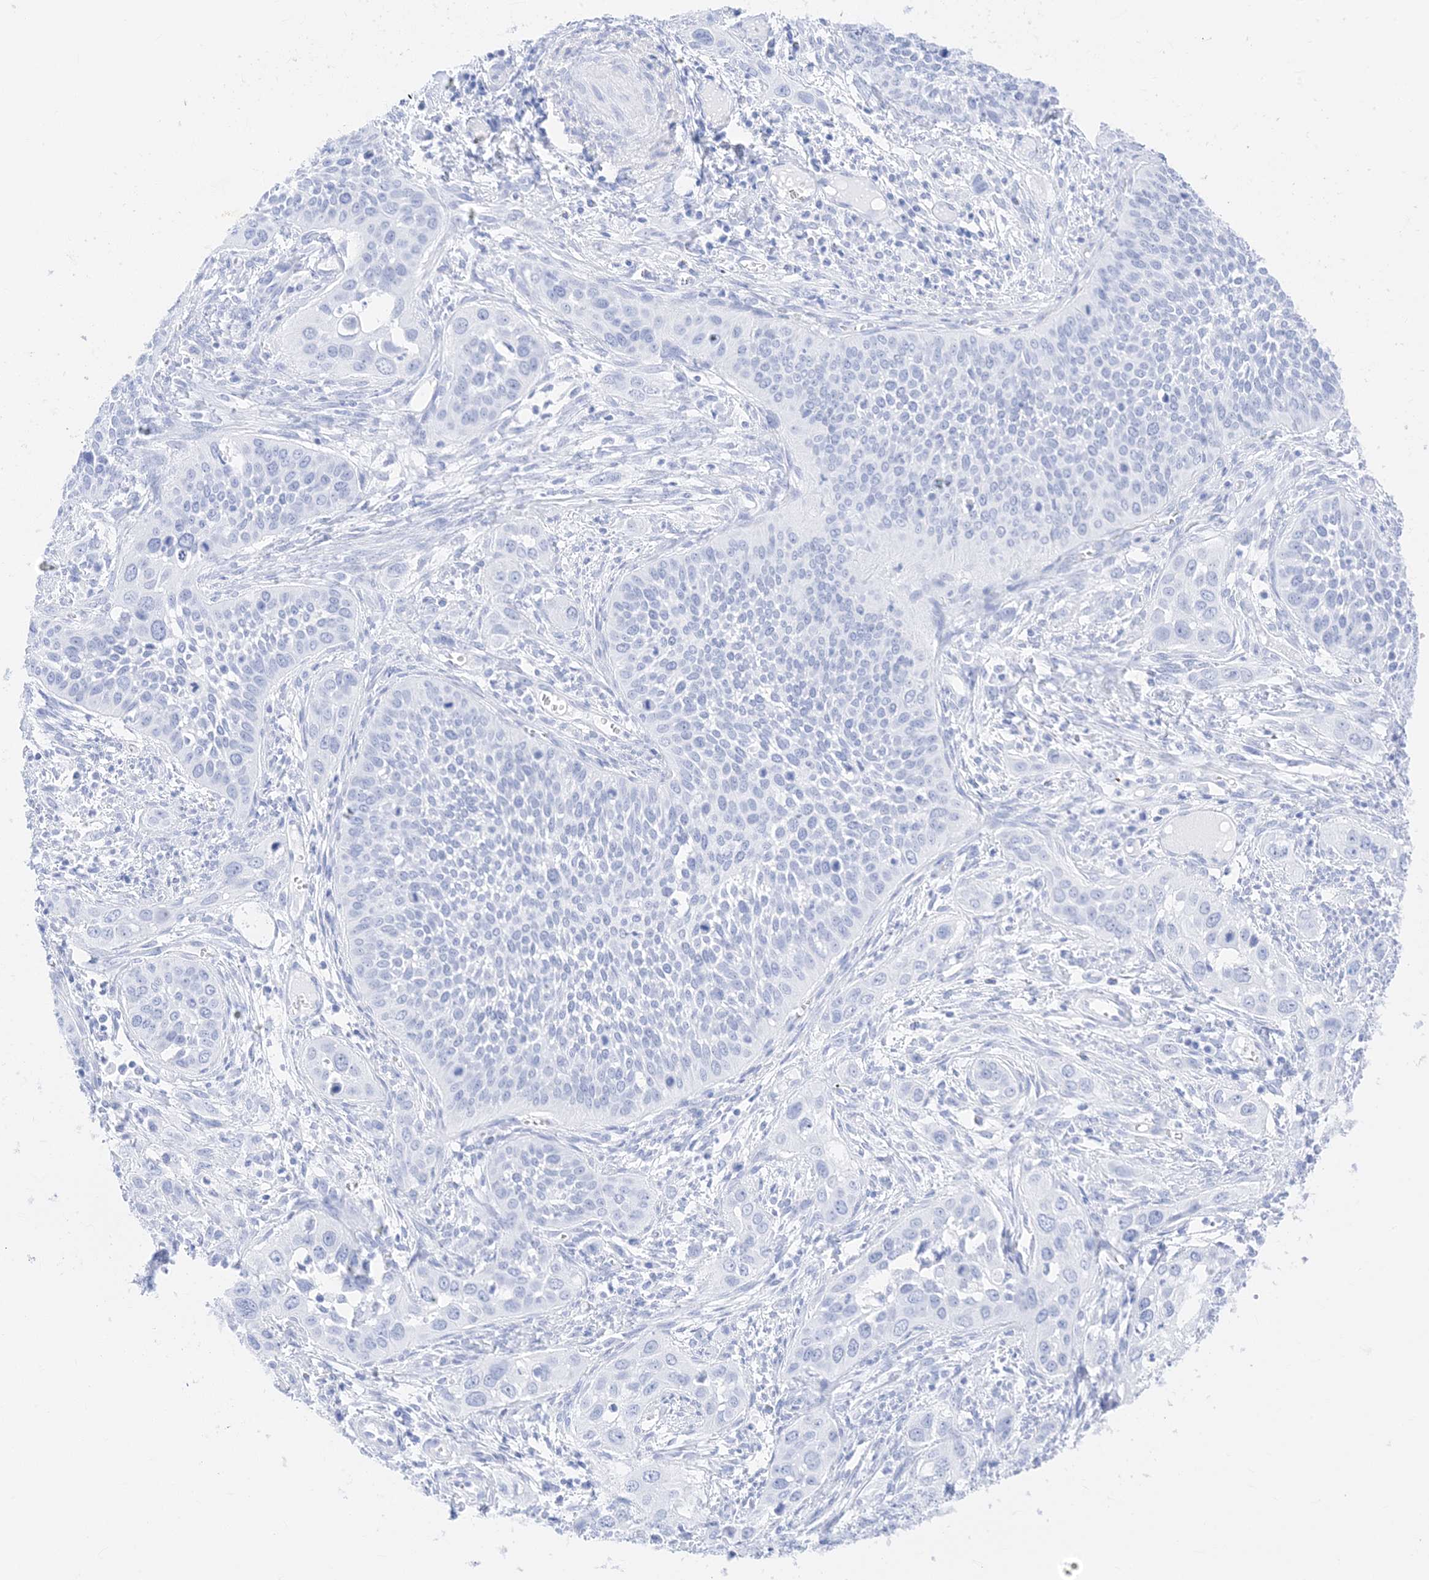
{"staining": {"intensity": "negative", "quantity": "none", "location": "none"}, "tissue": "cervical cancer", "cell_type": "Tumor cells", "image_type": "cancer", "snomed": [{"axis": "morphology", "description": "Squamous cell carcinoma, NOS"}, {"axis": "topography", "description": "Cervix"}], "caption": "Image shows no protein expression in tumor cells of cervical squamous cell carcinoma tissue.", "gene": "MUC17", "patient": {"sex": "female", "age": 34}}